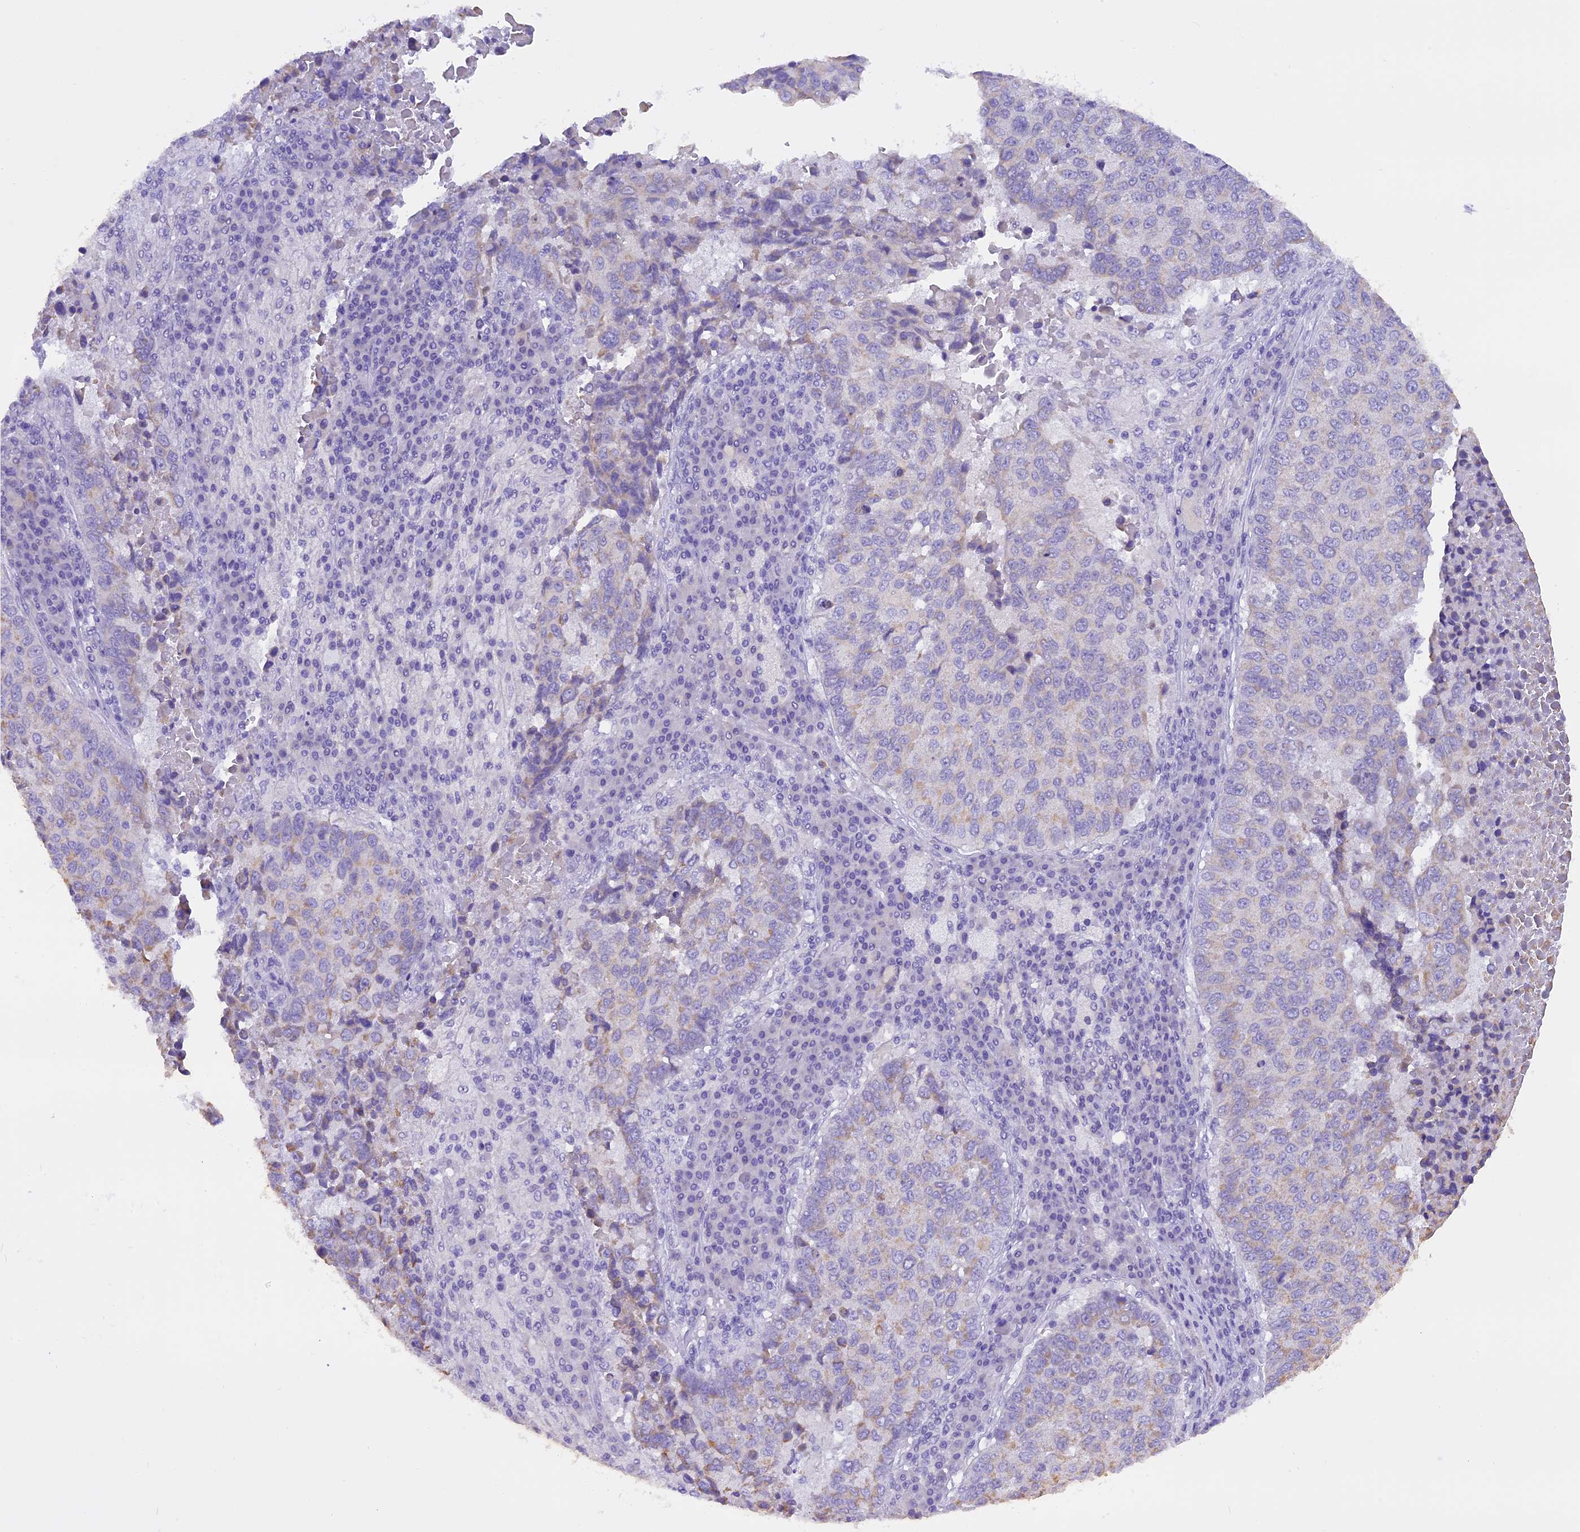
{"staining": {"intensity": "negative", "quantity": "none", "location": "none"}, "tissue": "lung cancer", "cell_type": "Tumor cells", "image_type": "cancer", "snomed": [{"axis": "morphology", "description": "Squamous cell carcinoma, NOS"}, {"axis": "topography", "description": "Lung"}], "caption": "This is a micrograph of immunohistochemistry (IHC) staining of lung cancer (squamous cell carcinoma), which shows no positivity in tumor cells.", "gene": "TRIM3", "patient": {"sex": "male", "age": 73}}